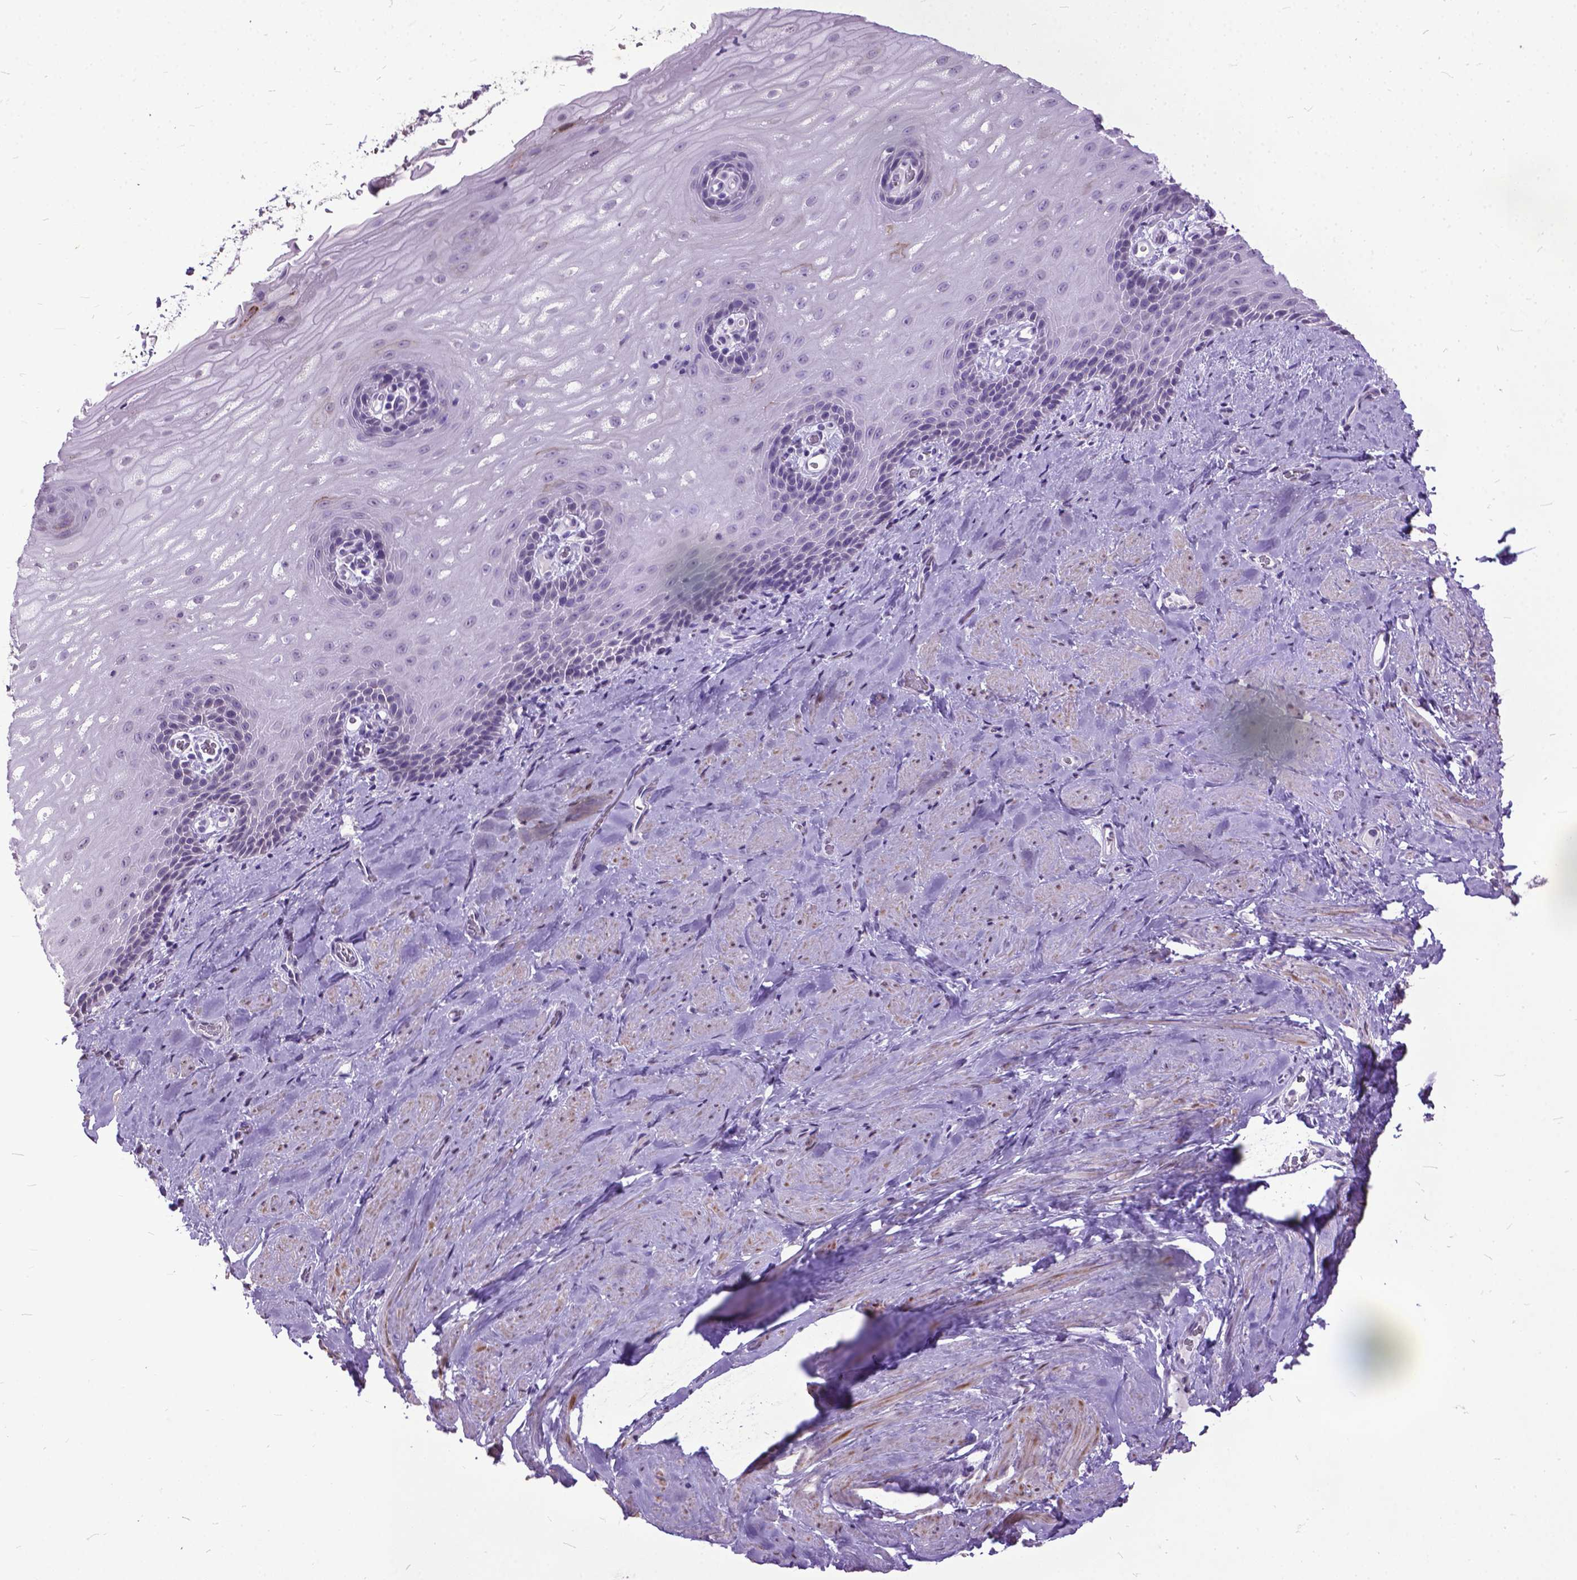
{"staining": {"intensity": "negative", "quantity": "none", "location": "none"}, "tissue": "esophagus", "cell_type": "Squamous epithelial cells", "image_type": "normal", "snomed": [{"axis": "morphology", "description": "Normal tissue, NOS"}, {"axis": "topography", "description": "Esophagus"}], "caption": "High power microscopy image of an immunohistochemistry image of unremarkable esophagus, revealing no significant positivity in squamous epithelial cells. The staining was performed using DAB to visualize the protein expression in brown, while the nuclei were stained in blue with hematoxylin (Magnification: 20x).", "gene": "MARCHF10", "patient": {"sex": "male", "age": 64}}